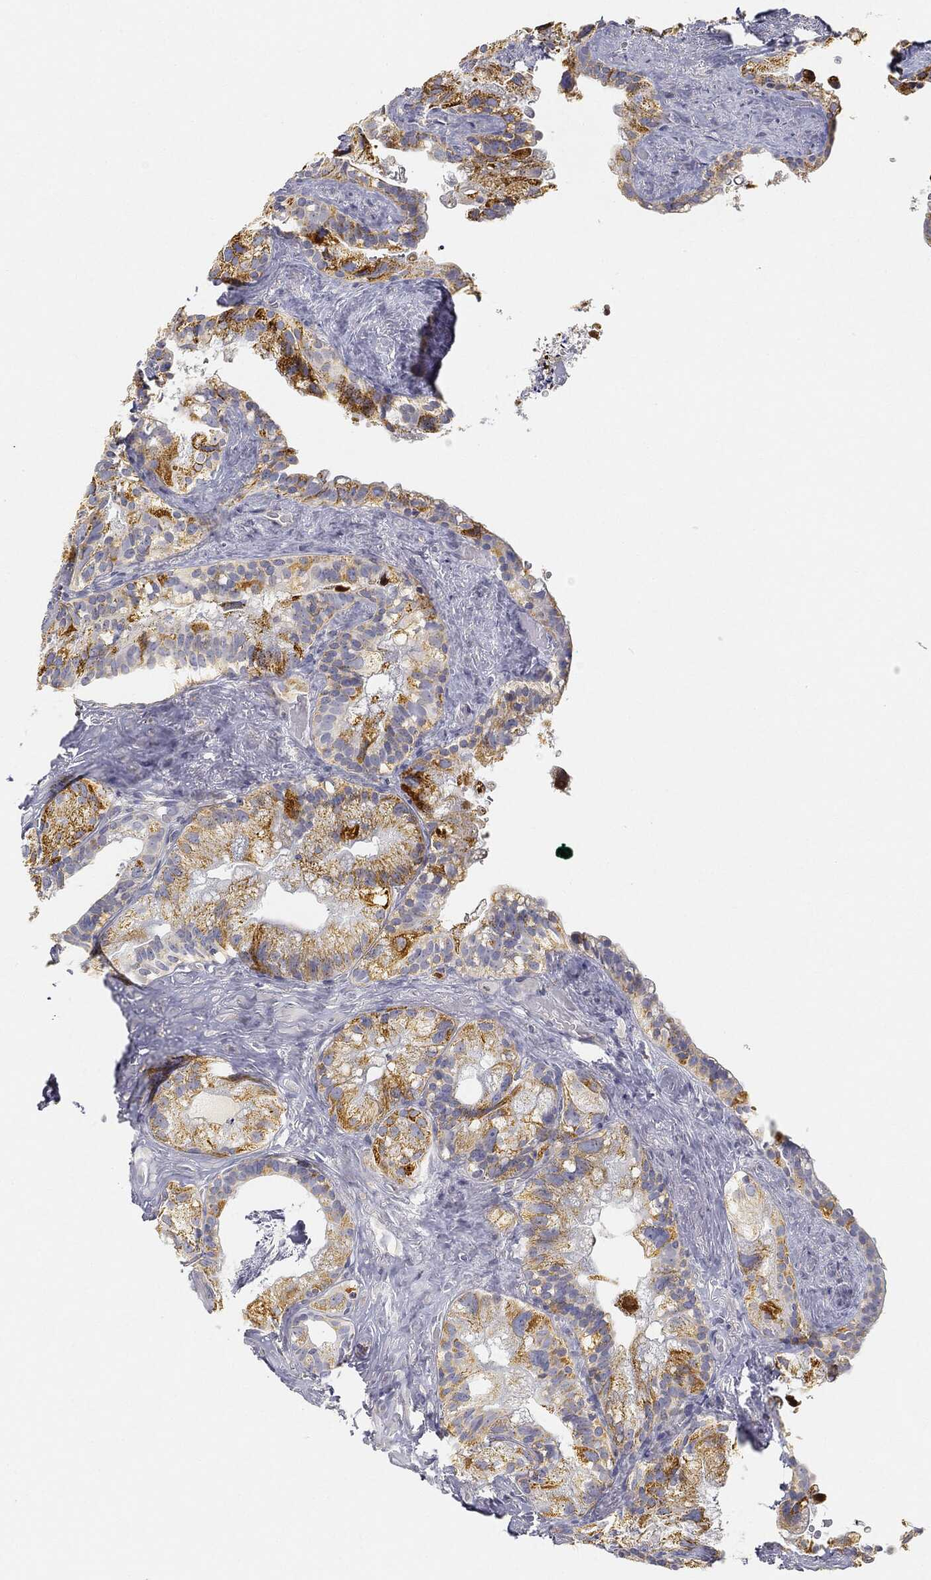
{"staining": {"intensity": "strong", "quantity": ">75%", "location": "cytoplasmic/membranous"}, "tissue": "seminal vesicle", "cell_type": "Glandular cells", "image_type": "normal", "snomed": [{"axis": "morphology", "description": "Normal tissue, NOS"}, {"axis": "topography", "description": "Seminal veicle"}], "caption": "High-magnification brightfield microscopy of unremarkable seminal vesicle stained with DAB (brown) and counterstained with hematoxylin (blue). glandular cells exhibit strong cytoplasmic/membranous expression is appreciated in about>75% of cells. The staining was performed using DAB (3,3'-diaminobenzidine), with brown indicating positive protein expression. Nuclei are stained blue with hematoxylin.", "gene": "CAPN15", "patient": {"sex": "male", "age": 72}}